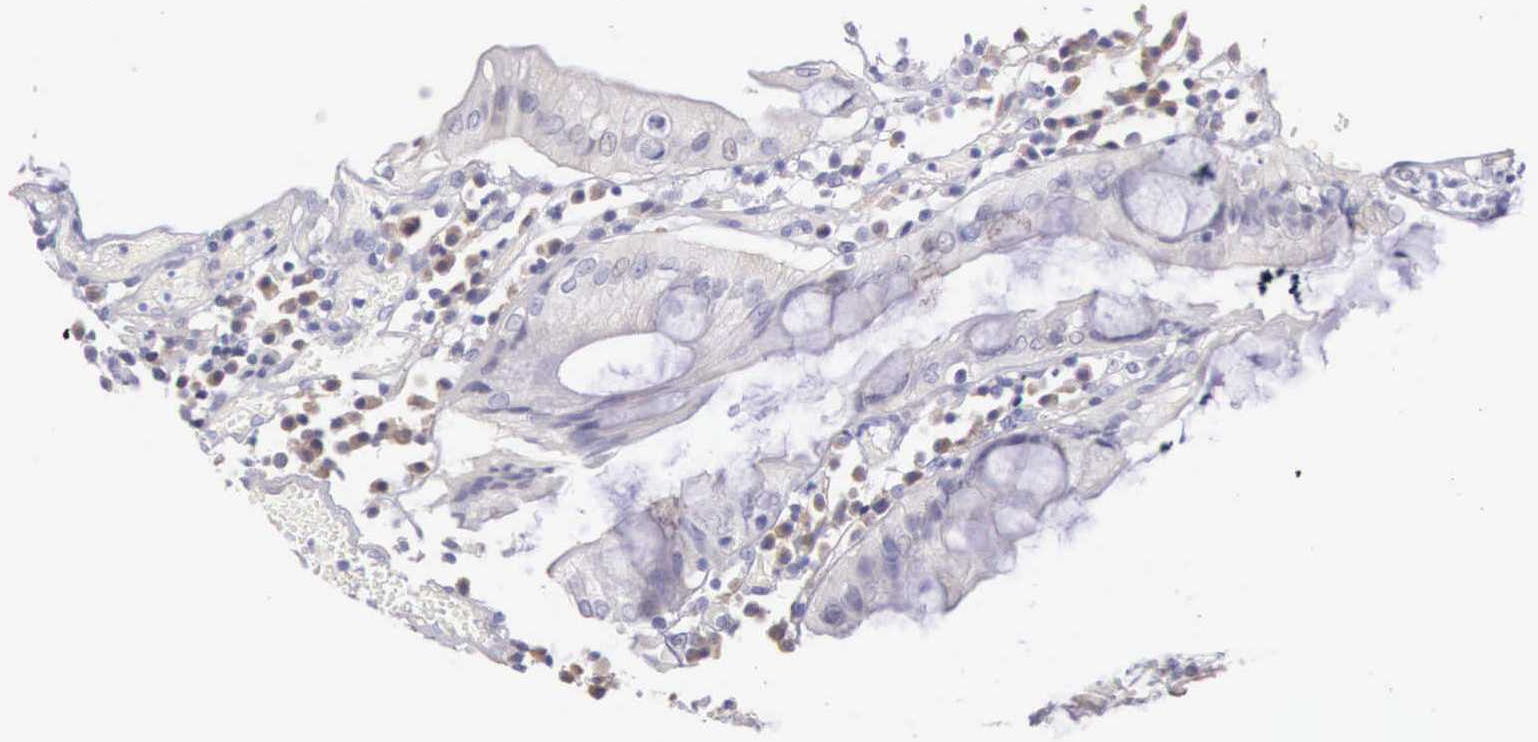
{"staining": {"intensity": "negative", "quantity": "none", "location": "none"}, "tissue": "colorectal cancer", "cell_type": "Tumor cells", "image_type": "cancer", "snomed": [{"axis": "morphology", "description": "Adenocarcinoma, NOS"}, {"axis": "topography", "description": "Rectum"}], "caption": "This is an immunohistochemistry photomicrograph of human colorectal adenocarcinoma. There is no expression in tumor cells.", "gene": "ARFGAP3", "patient": {"sex": "female", "age": 98}}